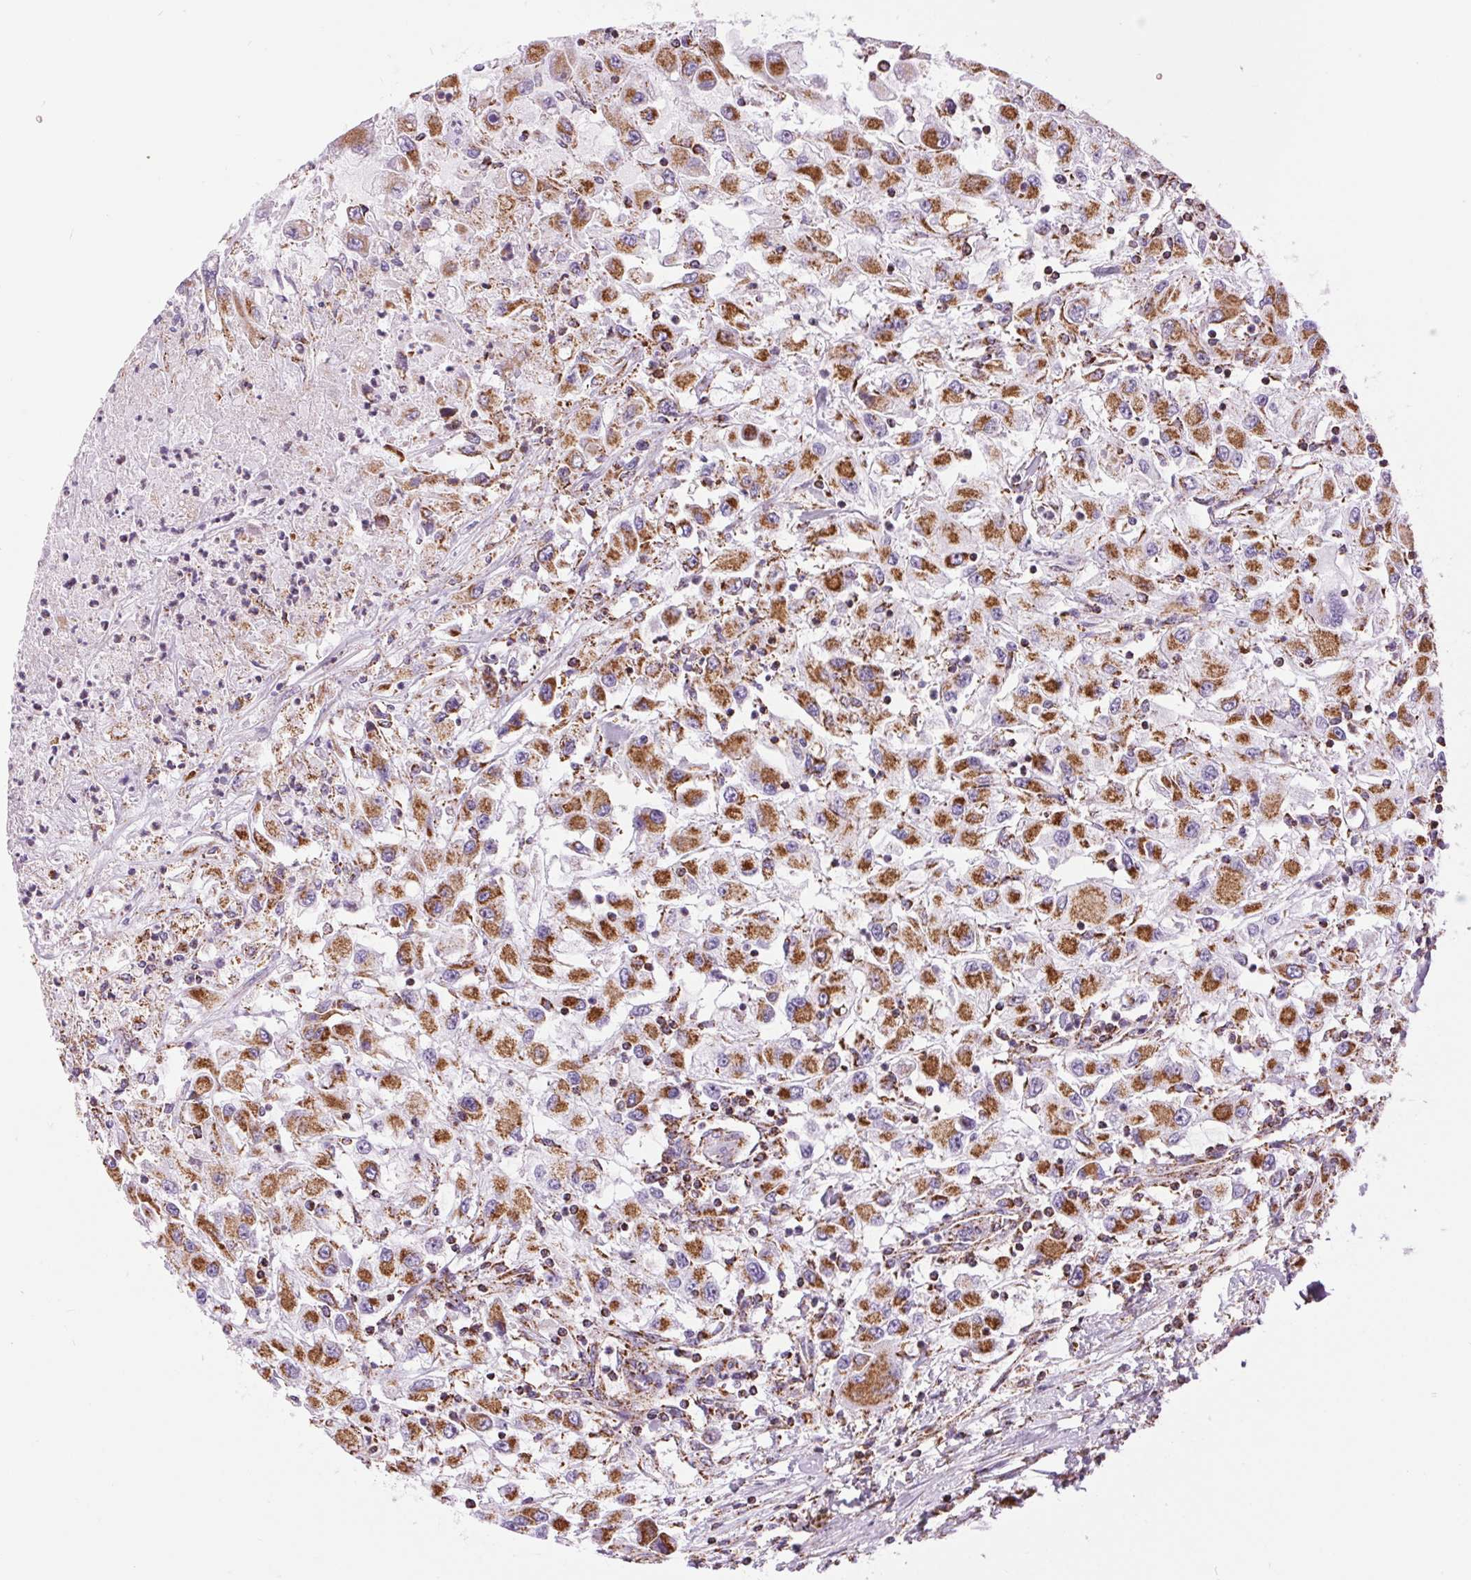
{"staining": {"intensity": "strong", "quantity": "25%-75%", "location": "cytoplasmic/membranous"}, "tissue": "renal cancer", "cell_type": "Tumor cells", "image_type": "cancer", "snomed": [{"axis": "morphology", "description": "Adenocarcinoma, NOS"}, {"axis": "topography", "description": "Kidney"}], "caption": "IHC photomicrograph of neoplastic tissue: human adenocarcinoma (renal) stained using immunohistochemistry reveals high levels of strong protein expression localized specifically in the cytoplasmic/membranous of tumor cells, appearing as a cytoplasmic/membranous brown color.", "gene": "ATP5PB", "patient": {"sex": "female", "age": 67}}